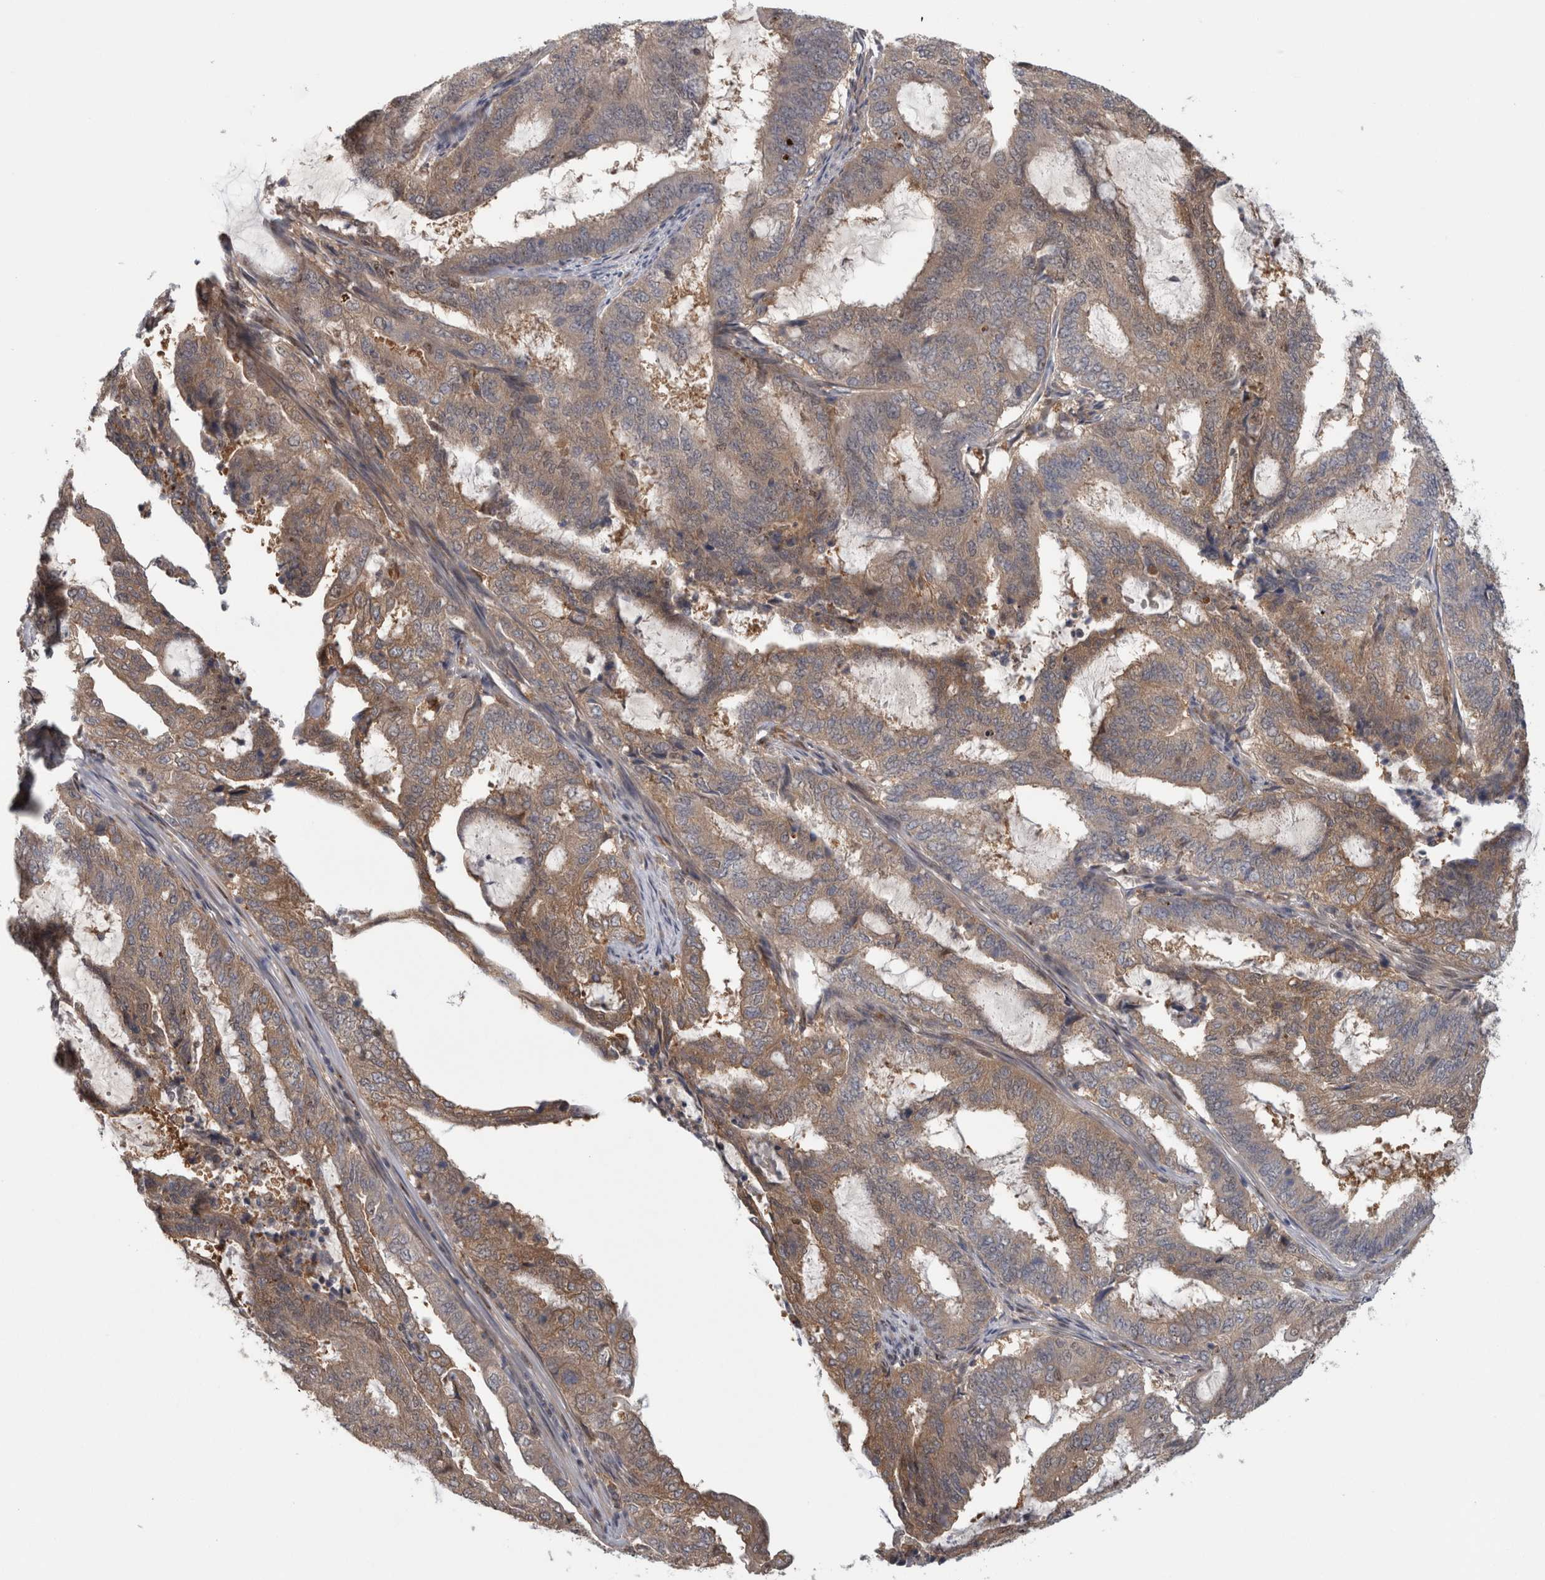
{"staining": {"intensity": "moderate", "quantity": "25%-75%", "location": "cytoplasmic/membranous"}, "tissue": "endometrial cancer", "cell_type": "Tumor cells", "image_type": "cancer", "snomed": [{"axis": "morphology", "description": "Adenocarcinoma, NOS"}, {"axis": "topography", "description": "Endometrium"}], "caption": "Adenocarcinoma (endometrial) stained with immunohistochemistry demonstrates moderate cytoplasmic/membranous expression in about 25%-75% of tumor cells.", "gene": "PIGP", "patient": {"sex": "female", "age": 51}}